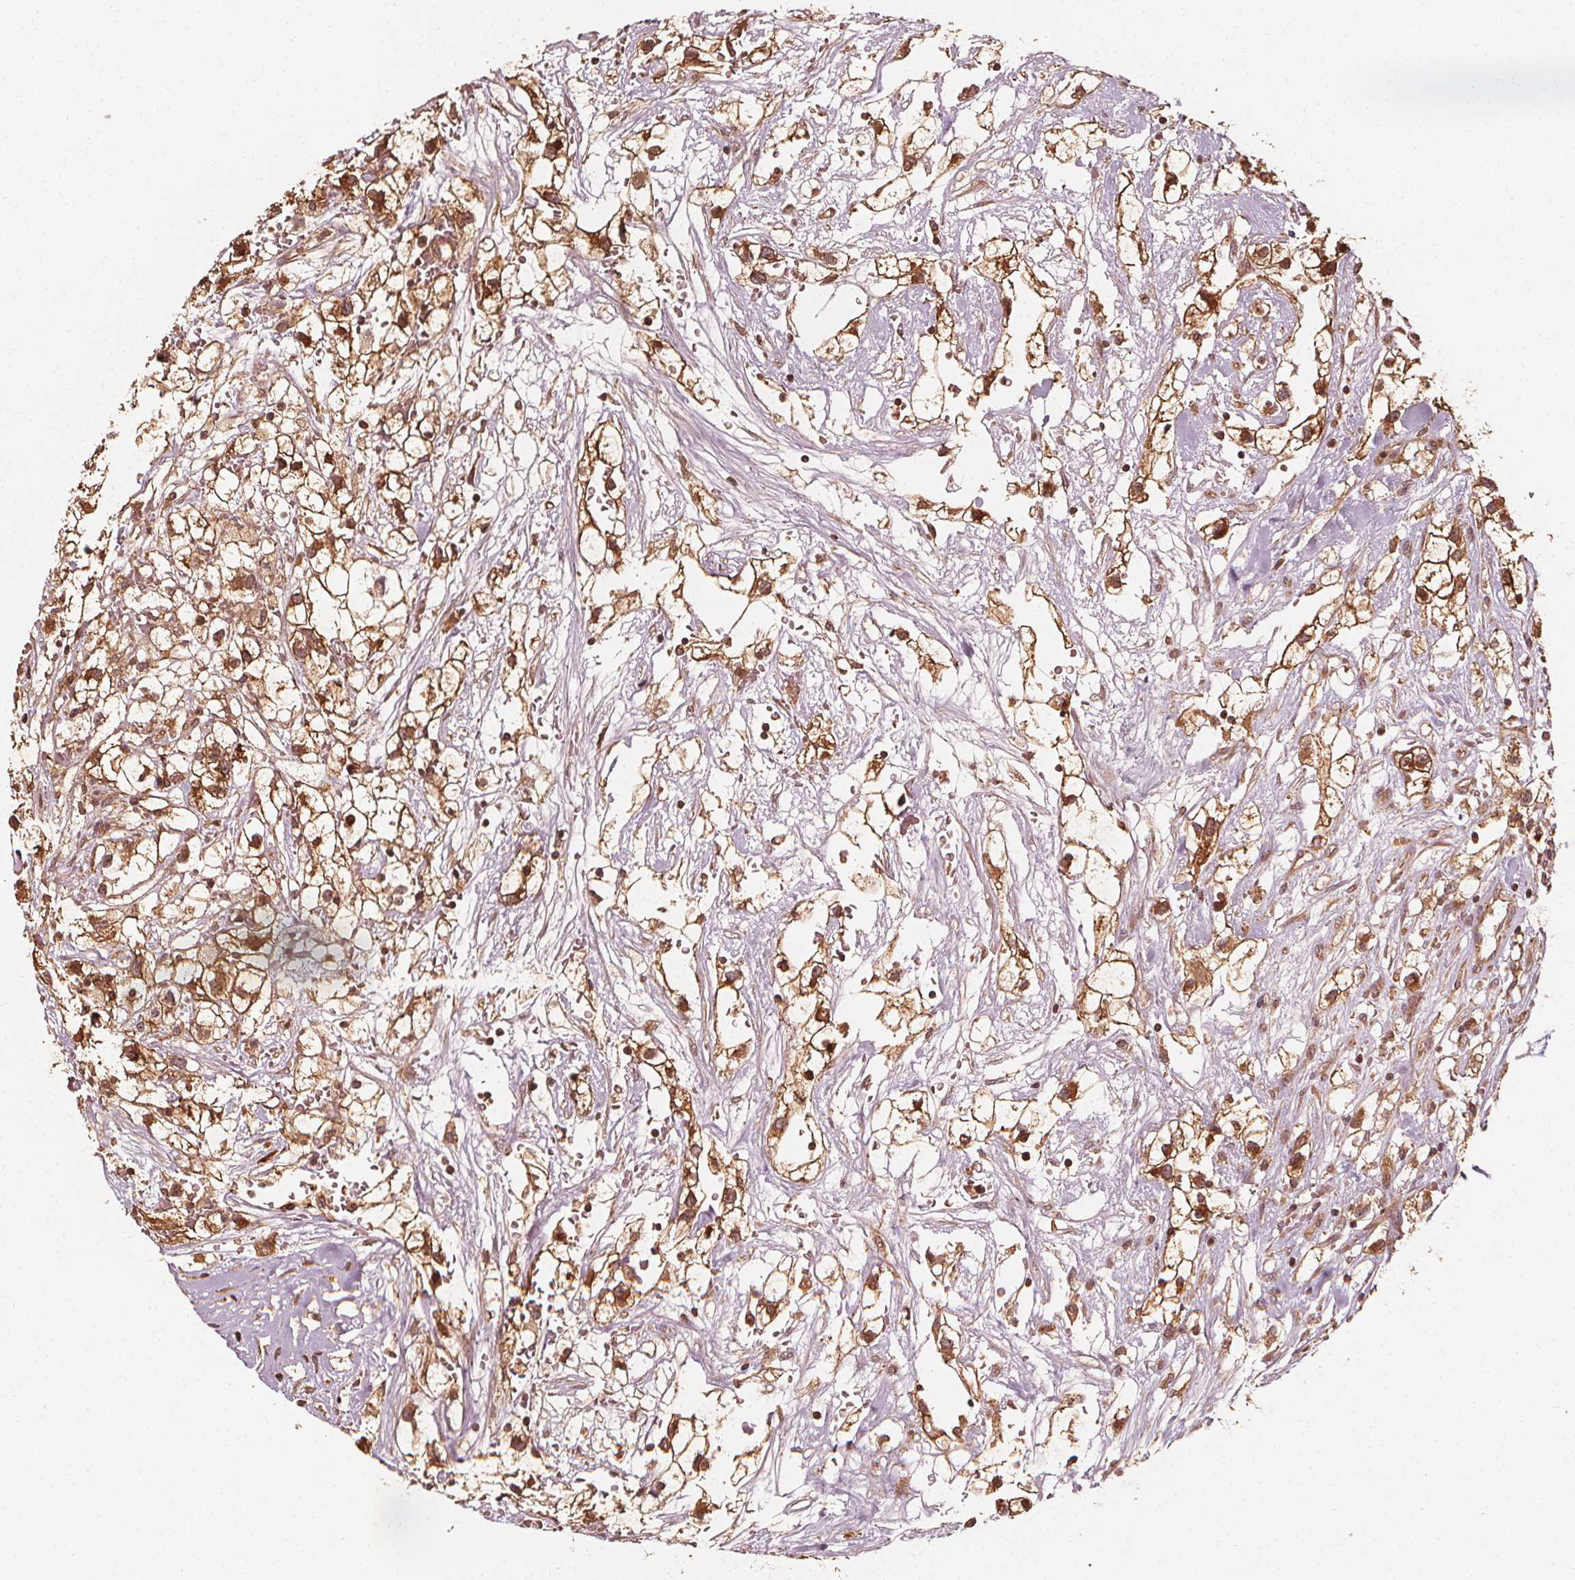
{"staining": {"intensity": "moderate", "quantity": ">75%", "location": "cytoplasmic/membranous,nuclear"}, "tissue": "renal cancer", "cell_type": "Tumor cells", "image_type": "cancer", "snomed": [{"axis": "morphology", "description": "Adenocarcinoma, NOS"}, {"axis": "topography", "description": "Kidney"}], "caption": "This image demonstrates renal cancer stained with immunohistochemistry to label a protein in brown. The cytoplasmic/membranous and nuclear of tumor cells show moderate positivity for the protein. Nuclei are counter-stained blue.", "gene": "NPC1", "patient": {"sex": "male", "age": 59}}